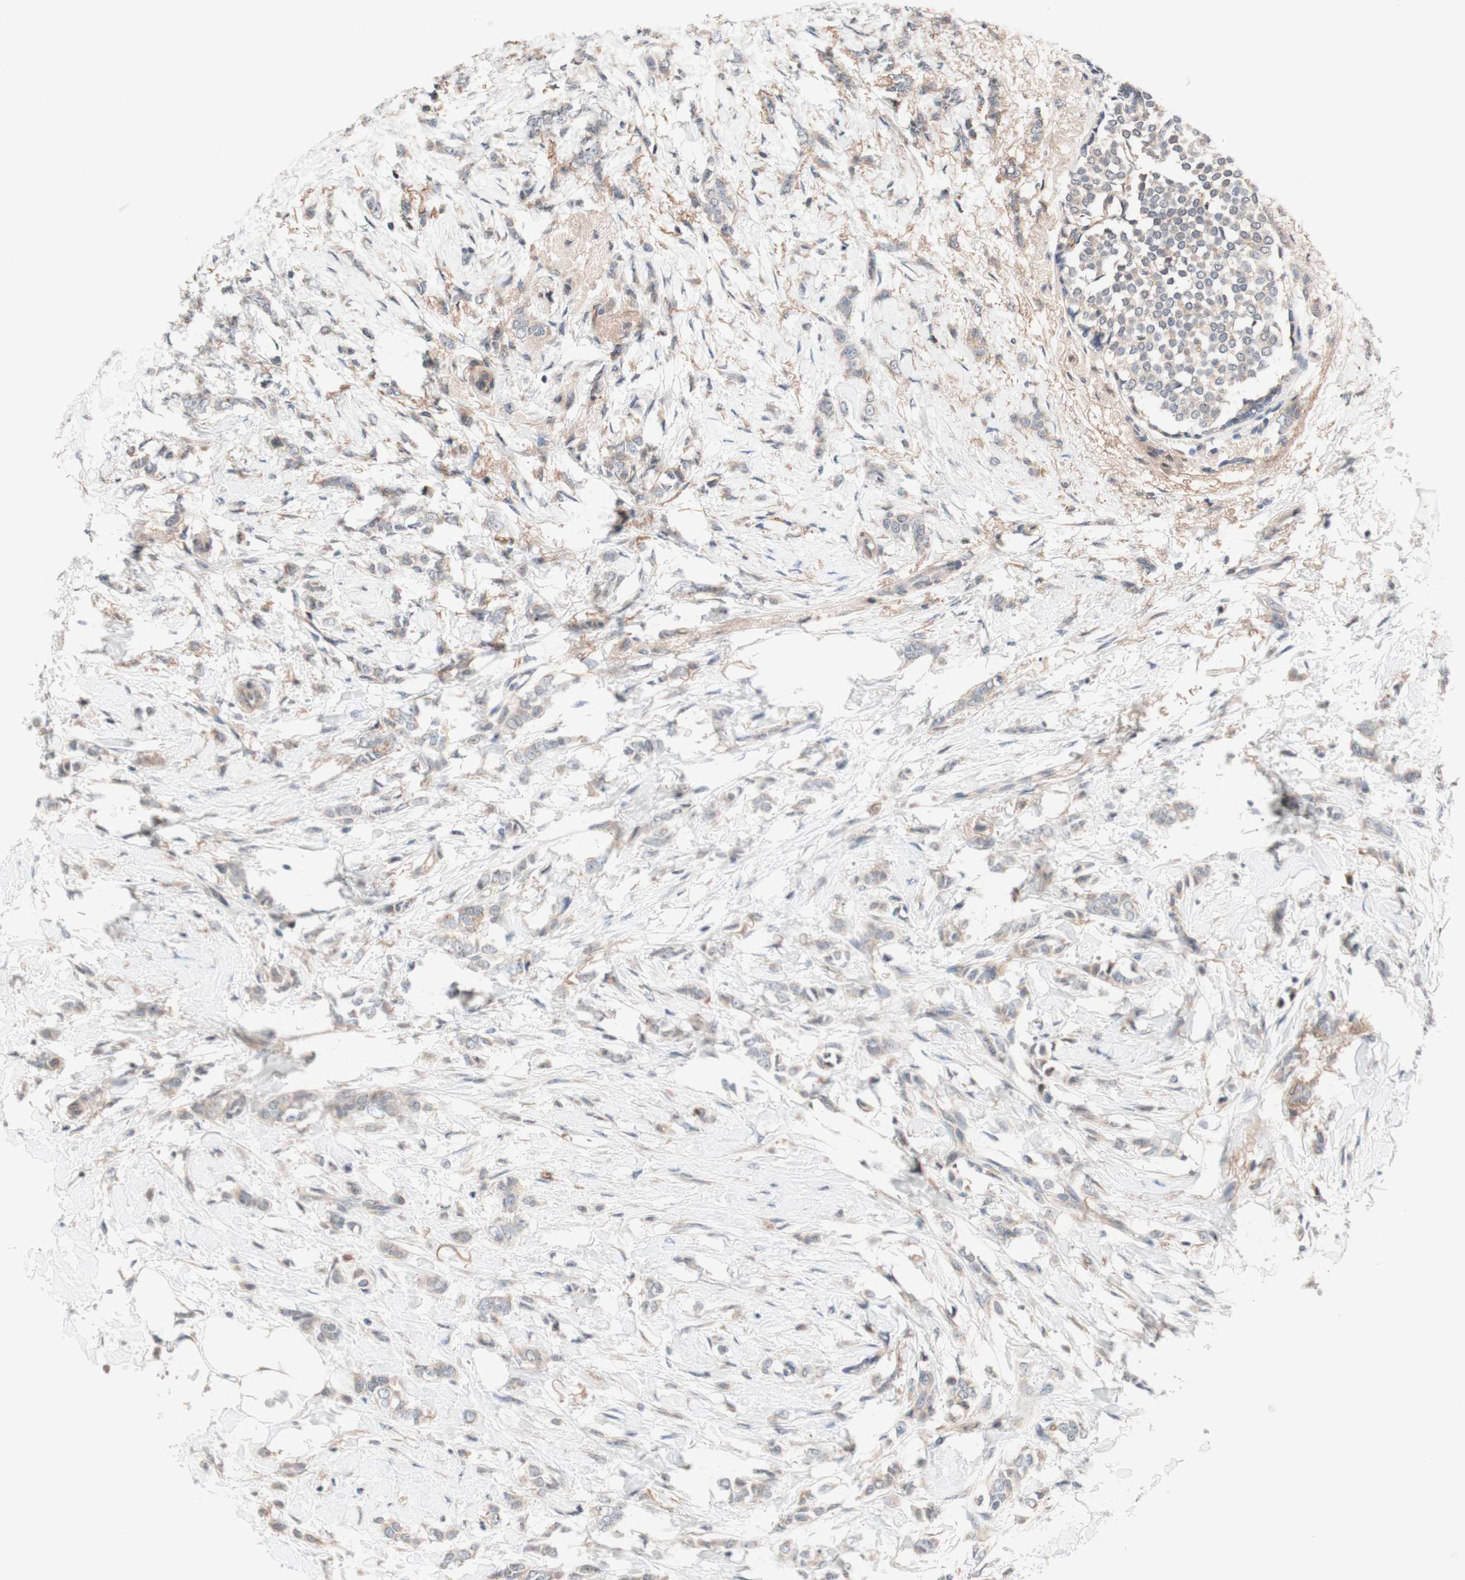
{"staining": {"intensity": "weak", "quantity": "25%-75%", "location": "cytoplasmic/membranous"}, "tissue": "breast cancer", "cell_type": "Tumor cells", "image_type": "cancer", "snomed": [{"axis": "morphology", "description": "Lobular carcinoma, in situ"}, {"axis": "morphology", "description": "Lobular carcinoma"}, {"axis": "topography", "description": "Breast"}], "caption": "Protein analysis of breast cancer (lobular carcinoma) tissue exhibits weak cytoplasmic/membranous staining in approximately 25%-75% of tumor cells.", "gene": "CD55", "patient": {"sex": "female", "age": 41}}